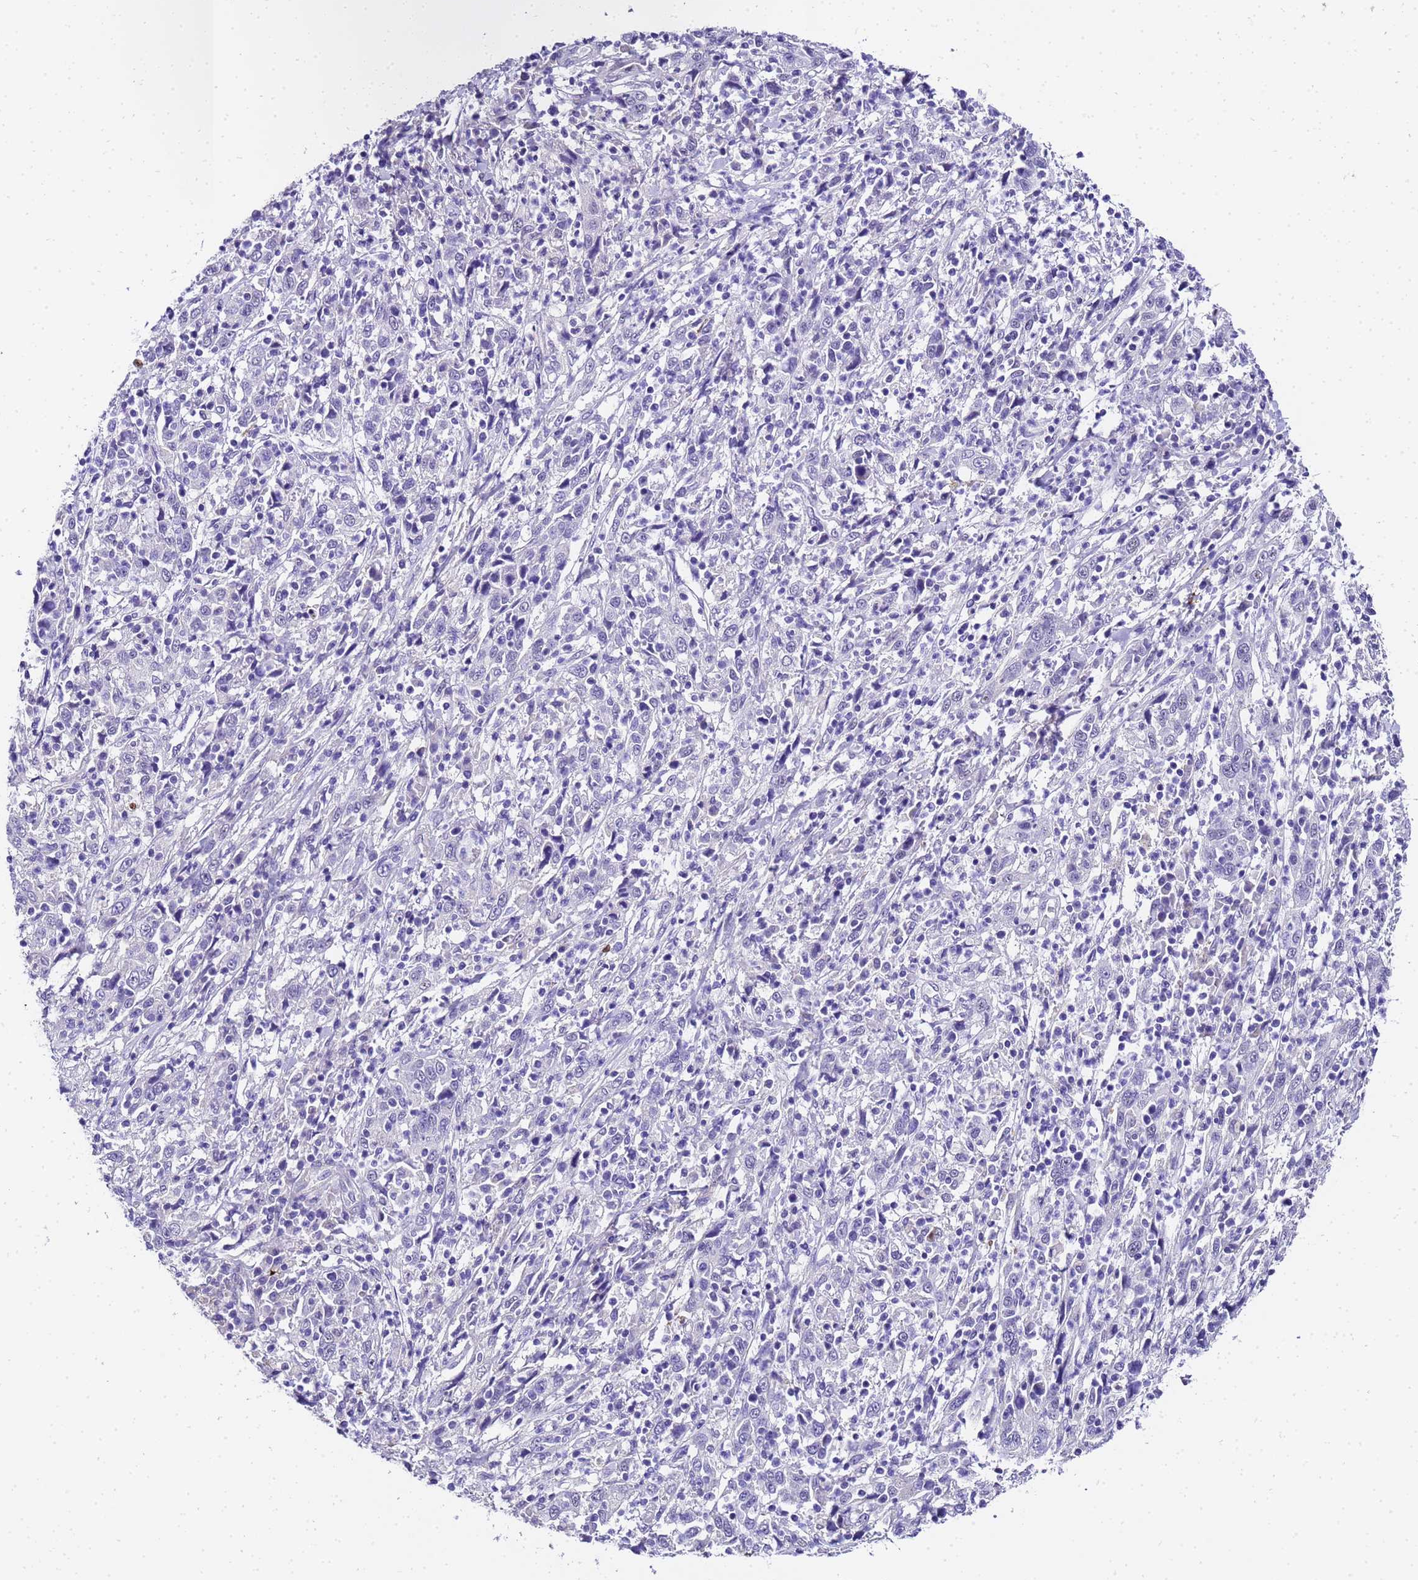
{"staining": {"intensity": "negative", "quantity": "none", "location": "none"}, "tissue": "cervical cancer", "cell_type": "Tumor cells", "image_type": "cancer", "snomed": [{"axis": "morphology", "description": "Squamous cell carcinoma, NOS"}, {"axis": "topography", "description": "Cervix"}], "caption": "Immunohistochemistry micrograph of neoplastic tissue: human cervical cancer stained with DAB (3,3'-diaminobenzidine) demonstrates no significant protein expression in tumor cells. (Stains: DAB immunohistochemistry with hematoxylin counter stain, Microscopy: brightfield microscopy at high magnification).", "gene": "HSPB6", "patient": {"sex": "female", "age": 46}}